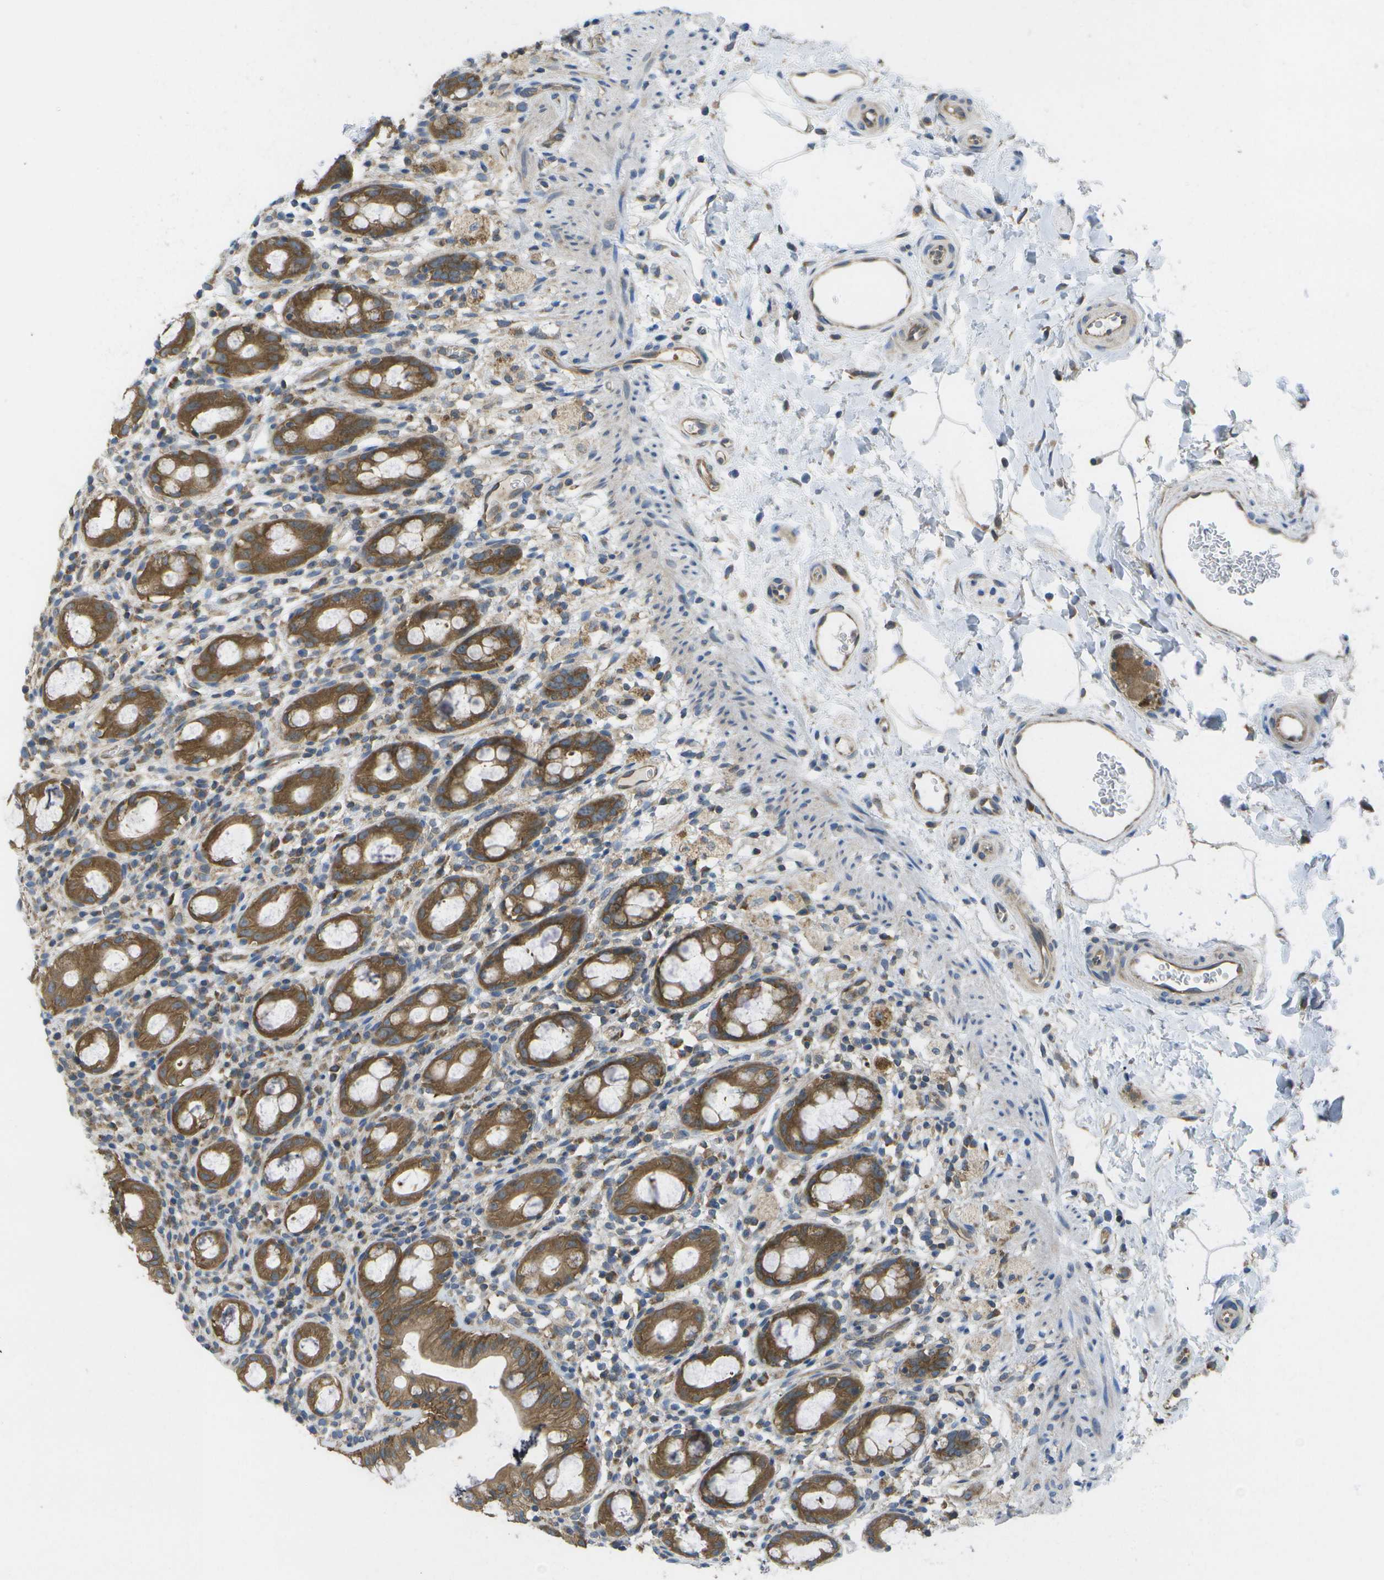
{"staining": {"intensity": "strong", "quantity": ">75%", "location": "cytoplasmic/membranous"}, "tissue": "rectum", "cell_type": "Glandular cells", "image_type": "normal", "snomed": [{"axis": "morphology", "description": "Normal tissue, NOS"}, {"axis": "topography", "description": "Rectum"}], "caption": "An immunohistochemistry (IHC) histopathology image of normal tissue is shown. Protein staining in brown labels strong cytoplasmic/membranous positivity in rectum within glandular cells.", "gene": "DPM3", "patient": {"sex": "male", "age": 44}}